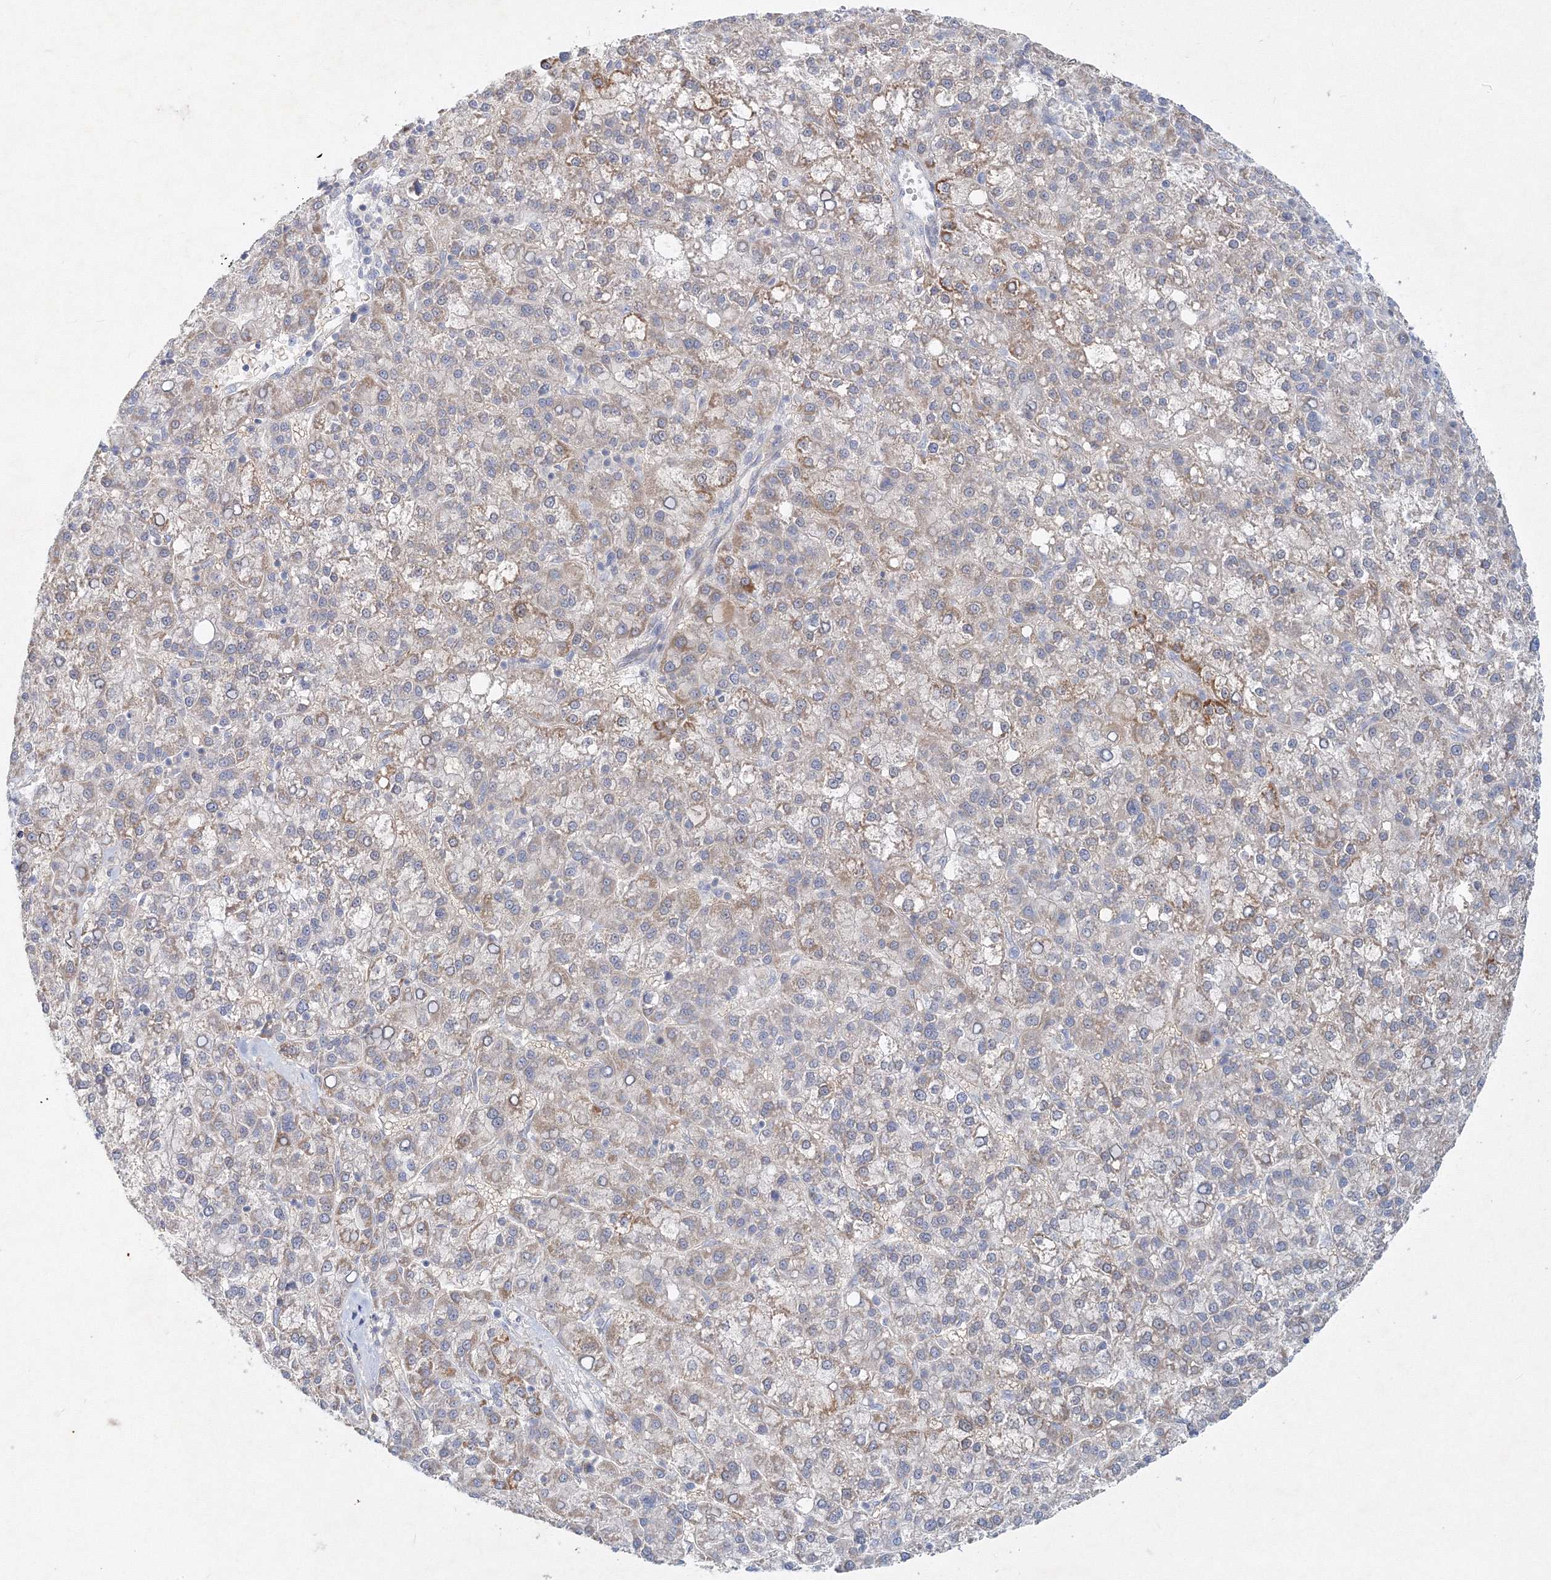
{"staining": {"intensity": "weak", "quantity": "25%-75%", "location": "cytoplasmic/membranous"}, "tissue": "liver cancer", "cell_type": "Tumor cells", "image_type": "cancer", "snomed": [{"axis": "morphology", "description": "Carcinoma, Hepatocellular, NOS"}, {"axis": "topography", "description": "Liver"}], "caption": "IHC of human liver cancer demonstrates low levels of weak cytoplasmic/membranous staining in about 25%-75% of tumor cells.", "gene": "DNAH1", "patient": {"sex": "female", "age": 58}}